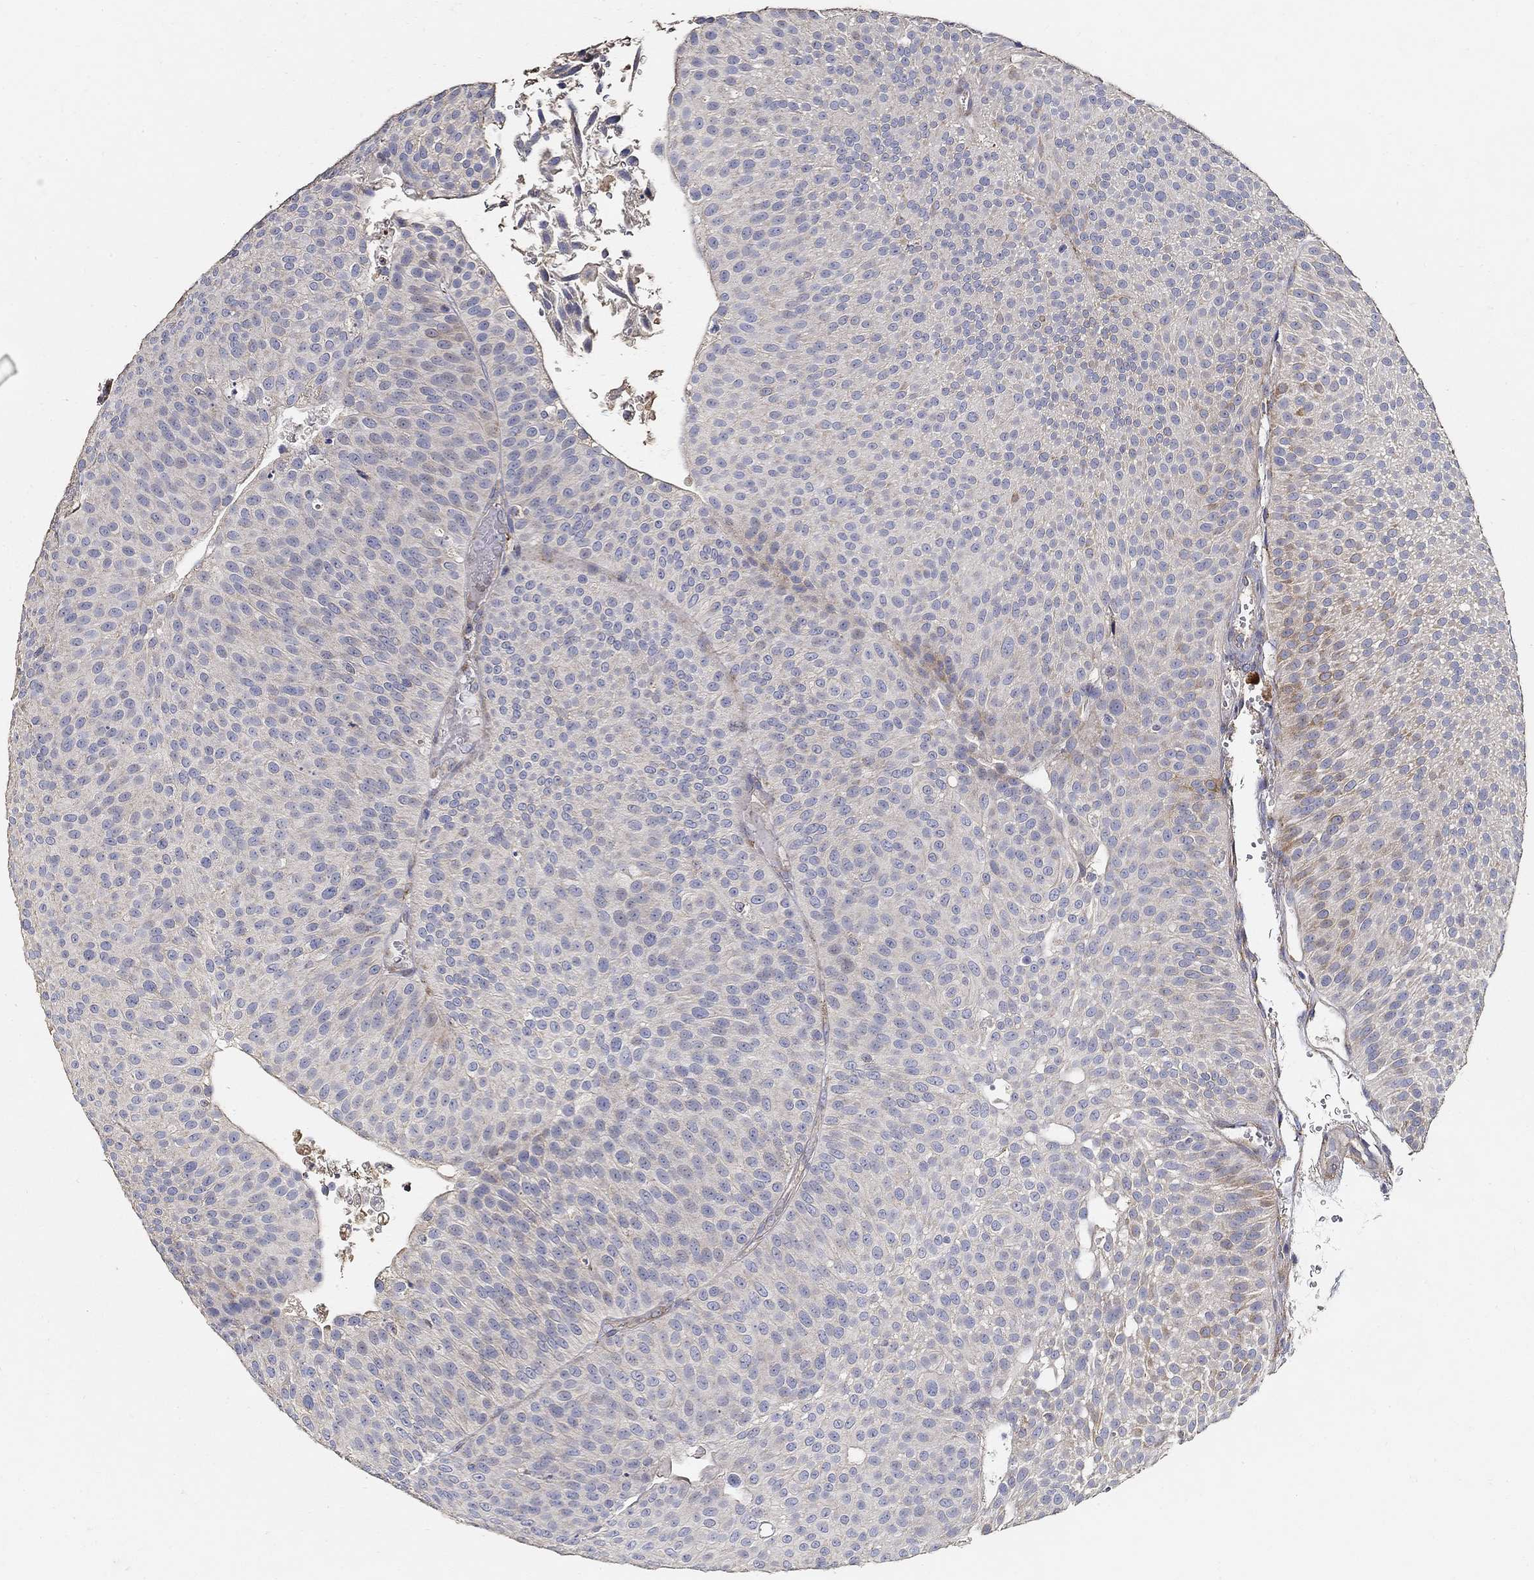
{"staining": {"intensity": "negative", "quantity": "none", "location": "none"}, "tissue": "urothelial cancer", "cell_type": "Tumor cells", "image_type": "cancer", "snomed": [{"axis": "morphology", "description": "Urothelial carcinoma, Low grade"}, {"axis": "topography", "description": "Urinary bladder"}], "caption": "Human urothelial cancer stained for a protein using IHC shows no staining in tumor cells.", "gene": "EMILIN3", "patient": {"sex": "male", "age": 65}}